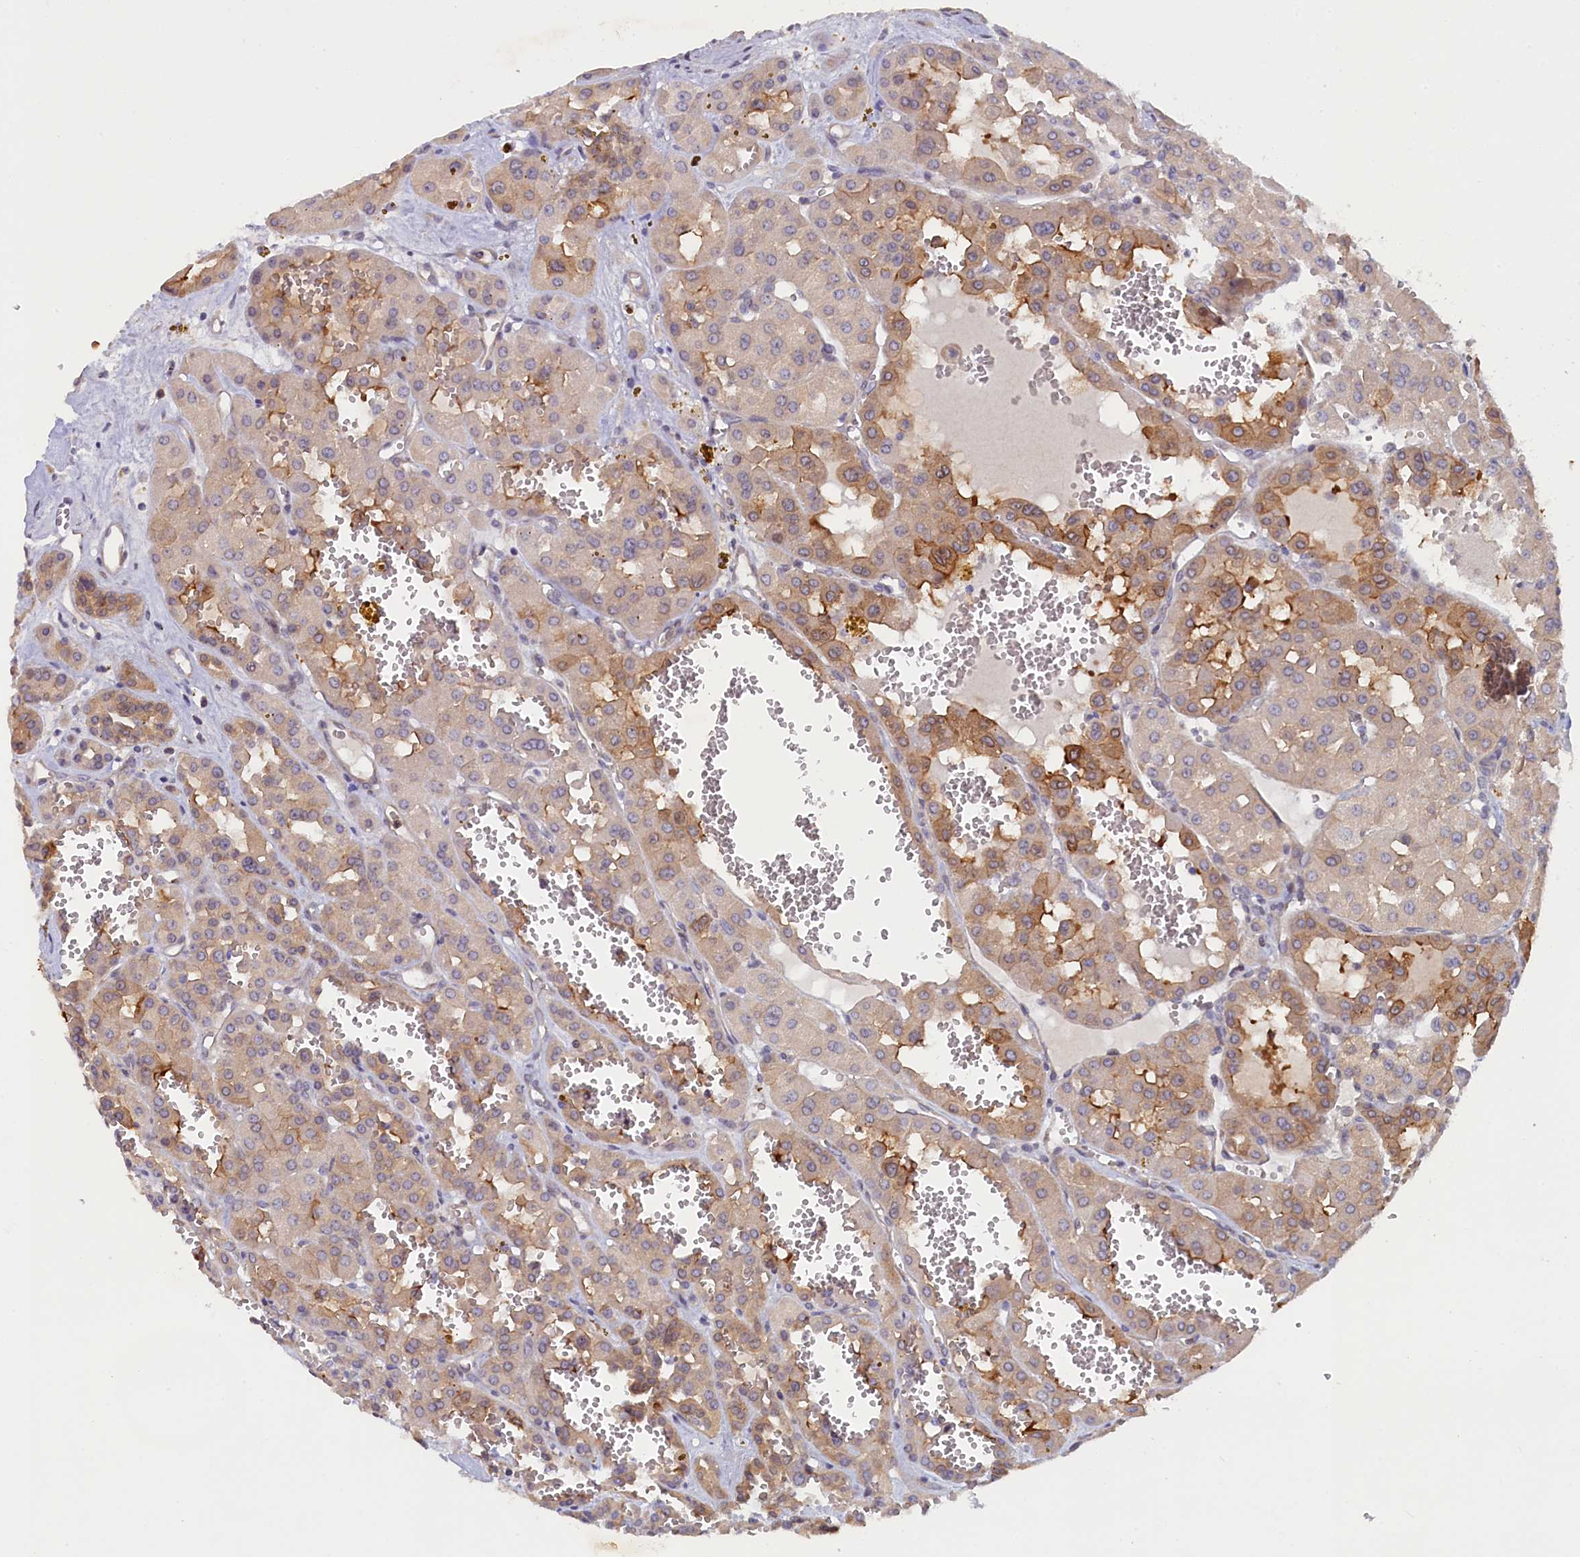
{"staining": {"intensity": "moderate", "quantity": "25%-75%", "location": "cytoplasmic/membranous"}, "tissue": "renal cancer", "cell_type": "Tumor cells", "image_type": "cancer", "snomed": [{"axis": "morphology", "description": "Carcinoma, NOS"}, {"axis": "topography", "description": "Kidney"}], "caption": "The histopathology image reveals a brown stain indicating the presence of a protein in the cytoplasmic/membranous of tumor cells in carcinoma (renal).", "gene": "JPT2", "patient": {"sex": "female", "age": 75}}